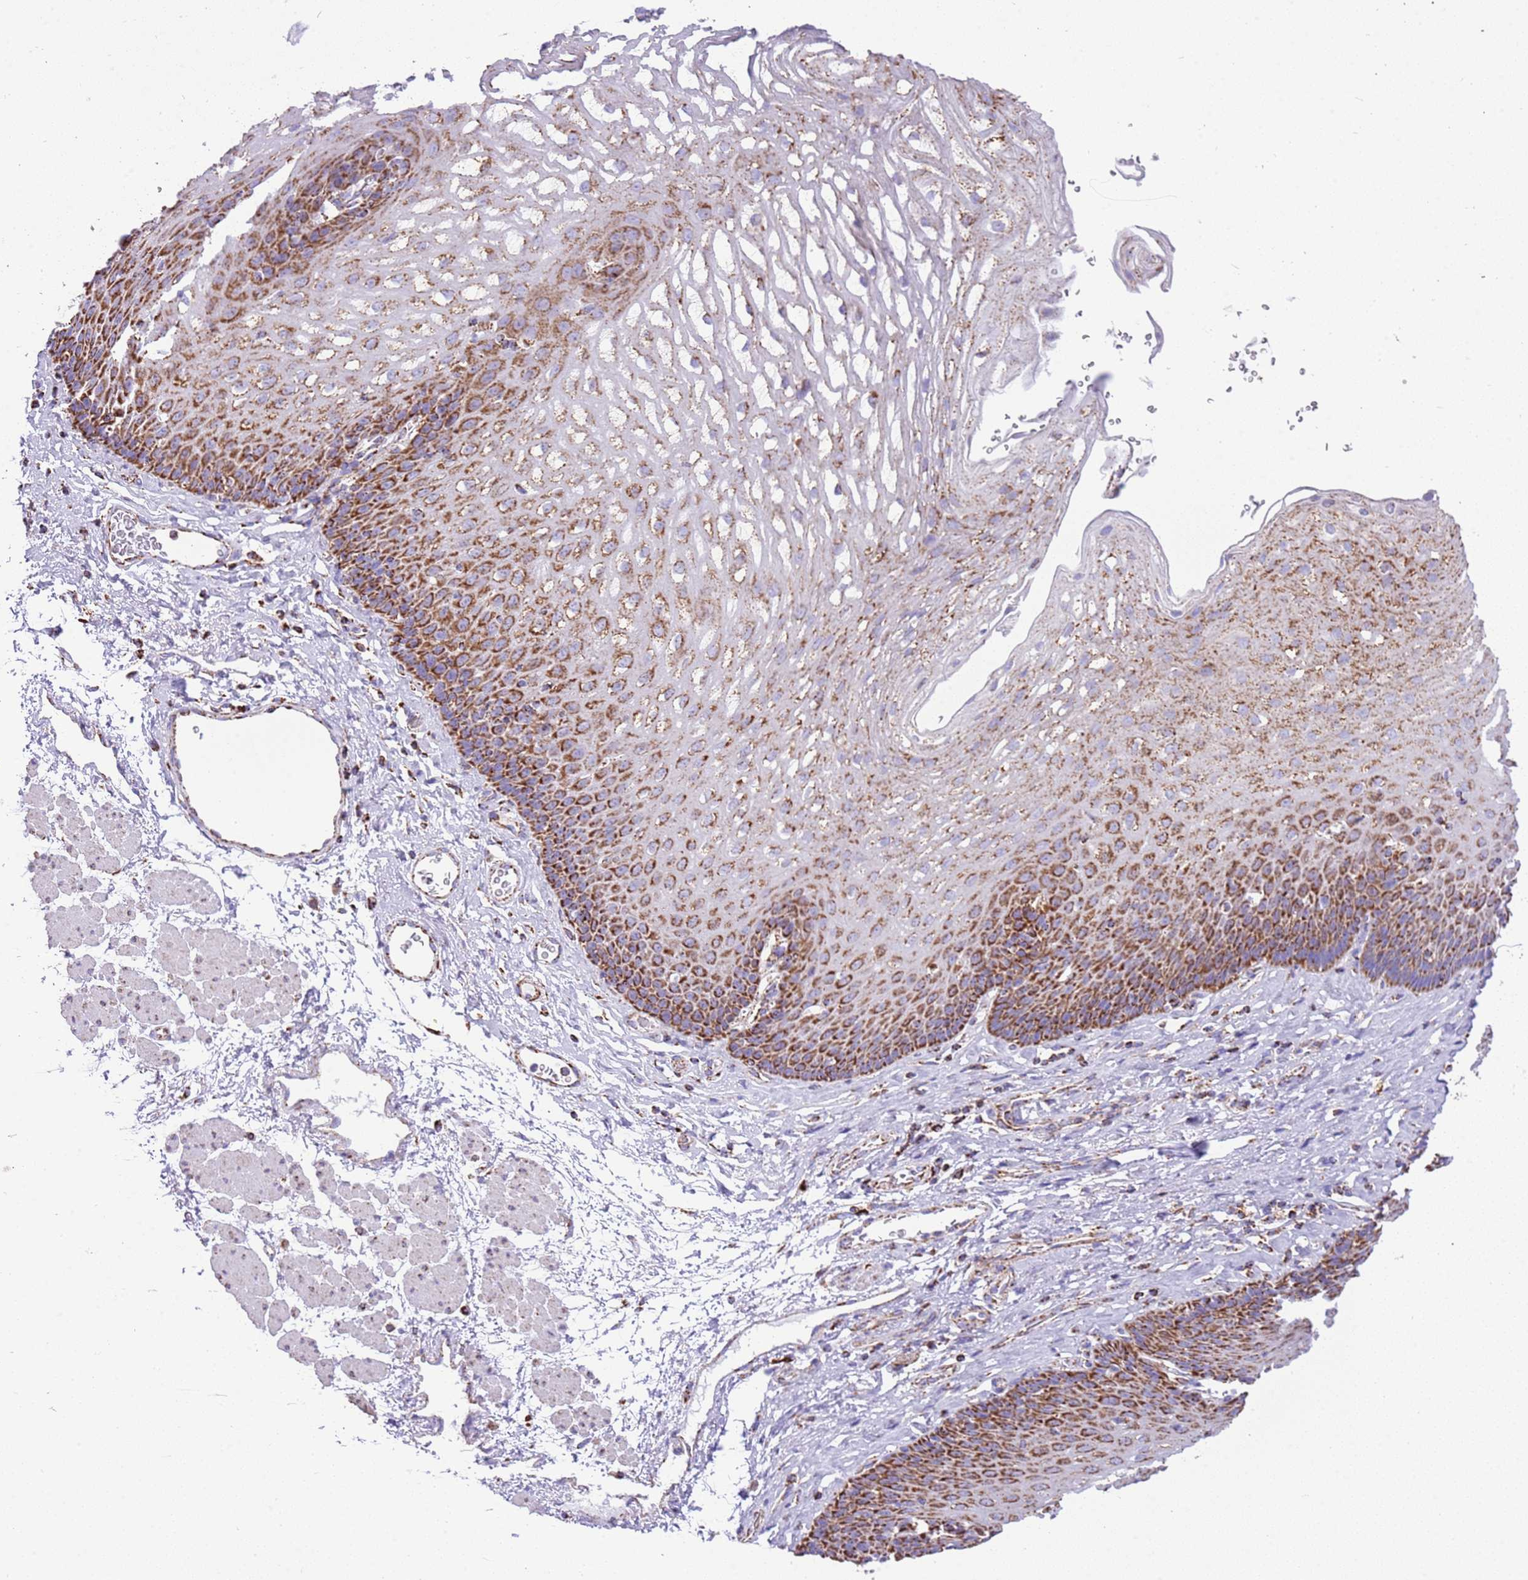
{"staining": {"intensity": "strong", "quantity": ">75%", "location": "cytoplasmic/membranous"}, "tissue": "esophagus", "cell_type": "Squamous epithelial cells", "image_type": "normal", "snomed": [{"axis": "morphology", "description": "Normal tissue, NOS"}, {"axis": "topography", "description": "Esophagus"}], "caption": "Protein staining of normal esophagus demonstrates strong cytoplasmic/membranous expression in about >75% of squamous epithelial cells.", "gene": "SUCLG2", "patient": {"sex": "female", "age": 66}}